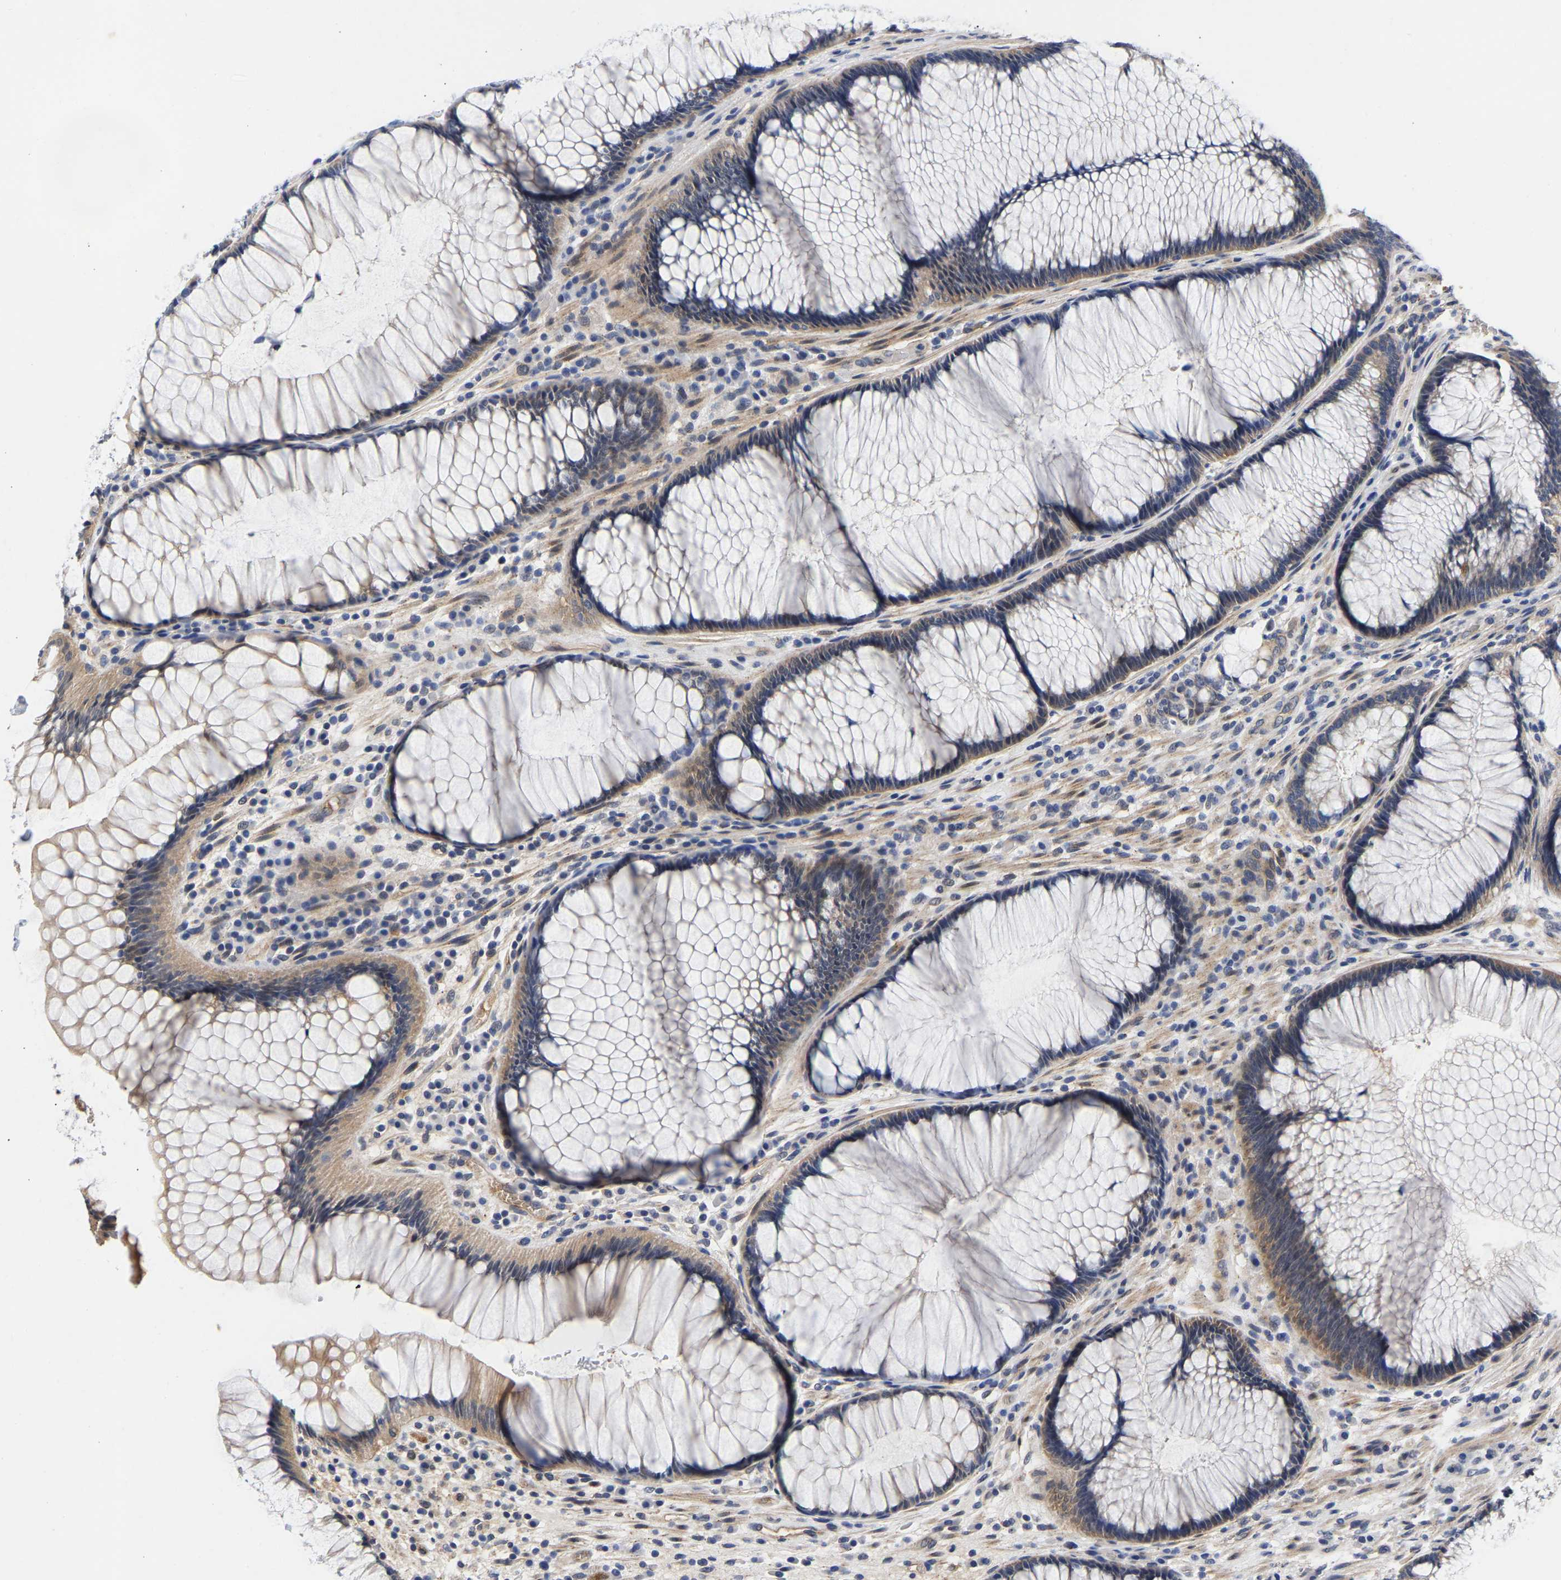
{"staining": {"intensity": "weak", "quantity": "<25%", "location": "cytoplasmic/membranous"}, "tissue": "rectum", "cell_type": "Glandular cells", "image_type": "normal", "snomed": [{"axis": "morphology", "description": "Normal tissue, NOS"}, {"axis": "topography", "description": "Rectum"}], "caption": "This is an immunohistochemistry (IHC) histopathology image of benign rectum. There is no expression in glandular cells.", "gene": "CCDC6", "patient": {"sex": "male", "age": 51}}